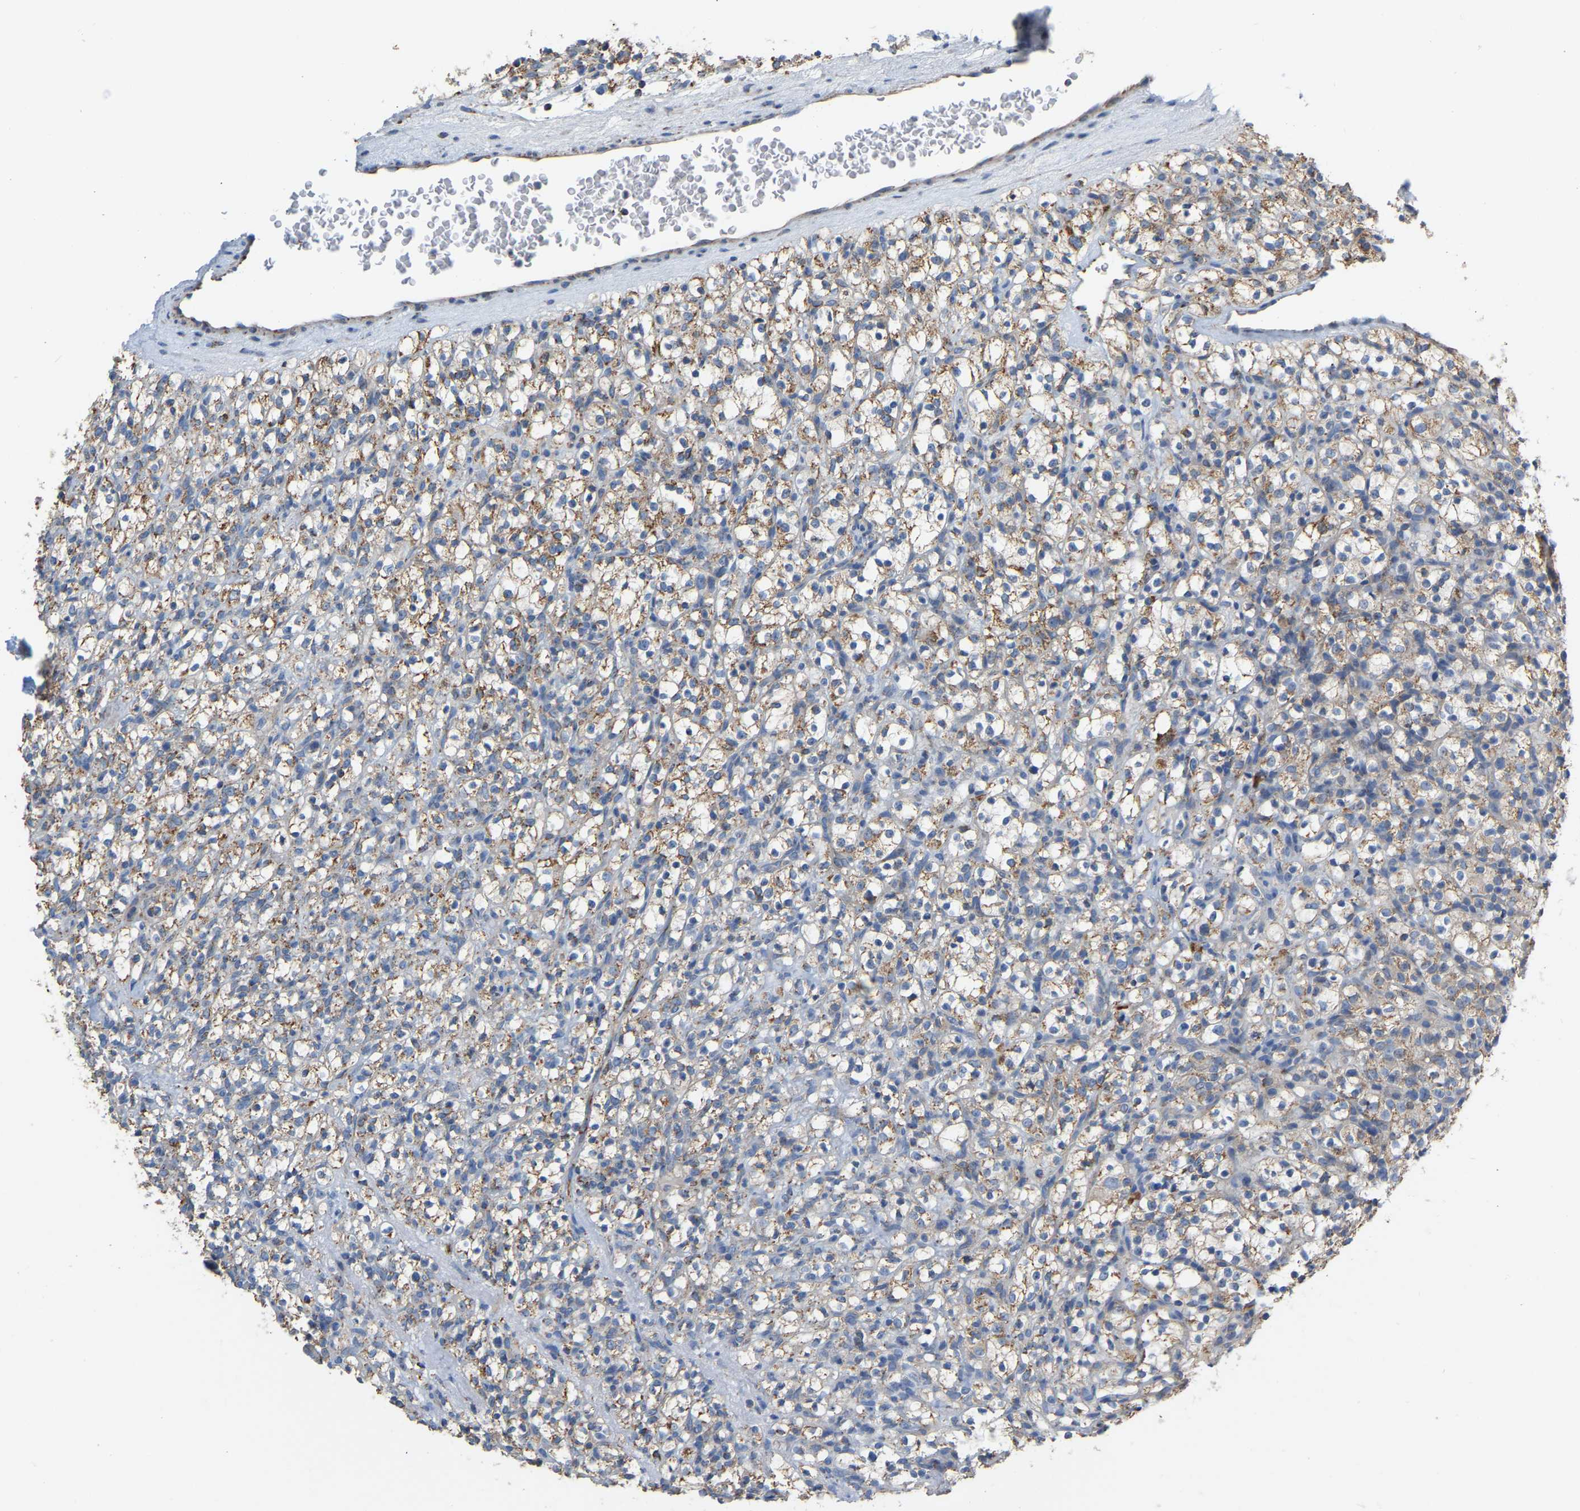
{"staining": {"intensity": "moderate", "quantity": ">75%", "location": "cytoplasmic/membranous"}, "tissue": "renal cancer", "cell_type": "Tumor cells", "image_type": "cancer", "snomed": [{"axis": "morphology", "description": "Normal tissue, NOS"}, {"axis": "morphology", "description": "Adenocarcinoma, NOS"}, {"axis": "topography", "description": "Kidney"}], "caption": "Immunohistochemistry image of renal adenocarcinoma stained for a protein (brown), which reveals medium levels of moderate cytoplasmic/membranous expression in approximately >75% of tumor cells.", "gene": "CBLB", "patient": {"sex": "female", "age": 72}}